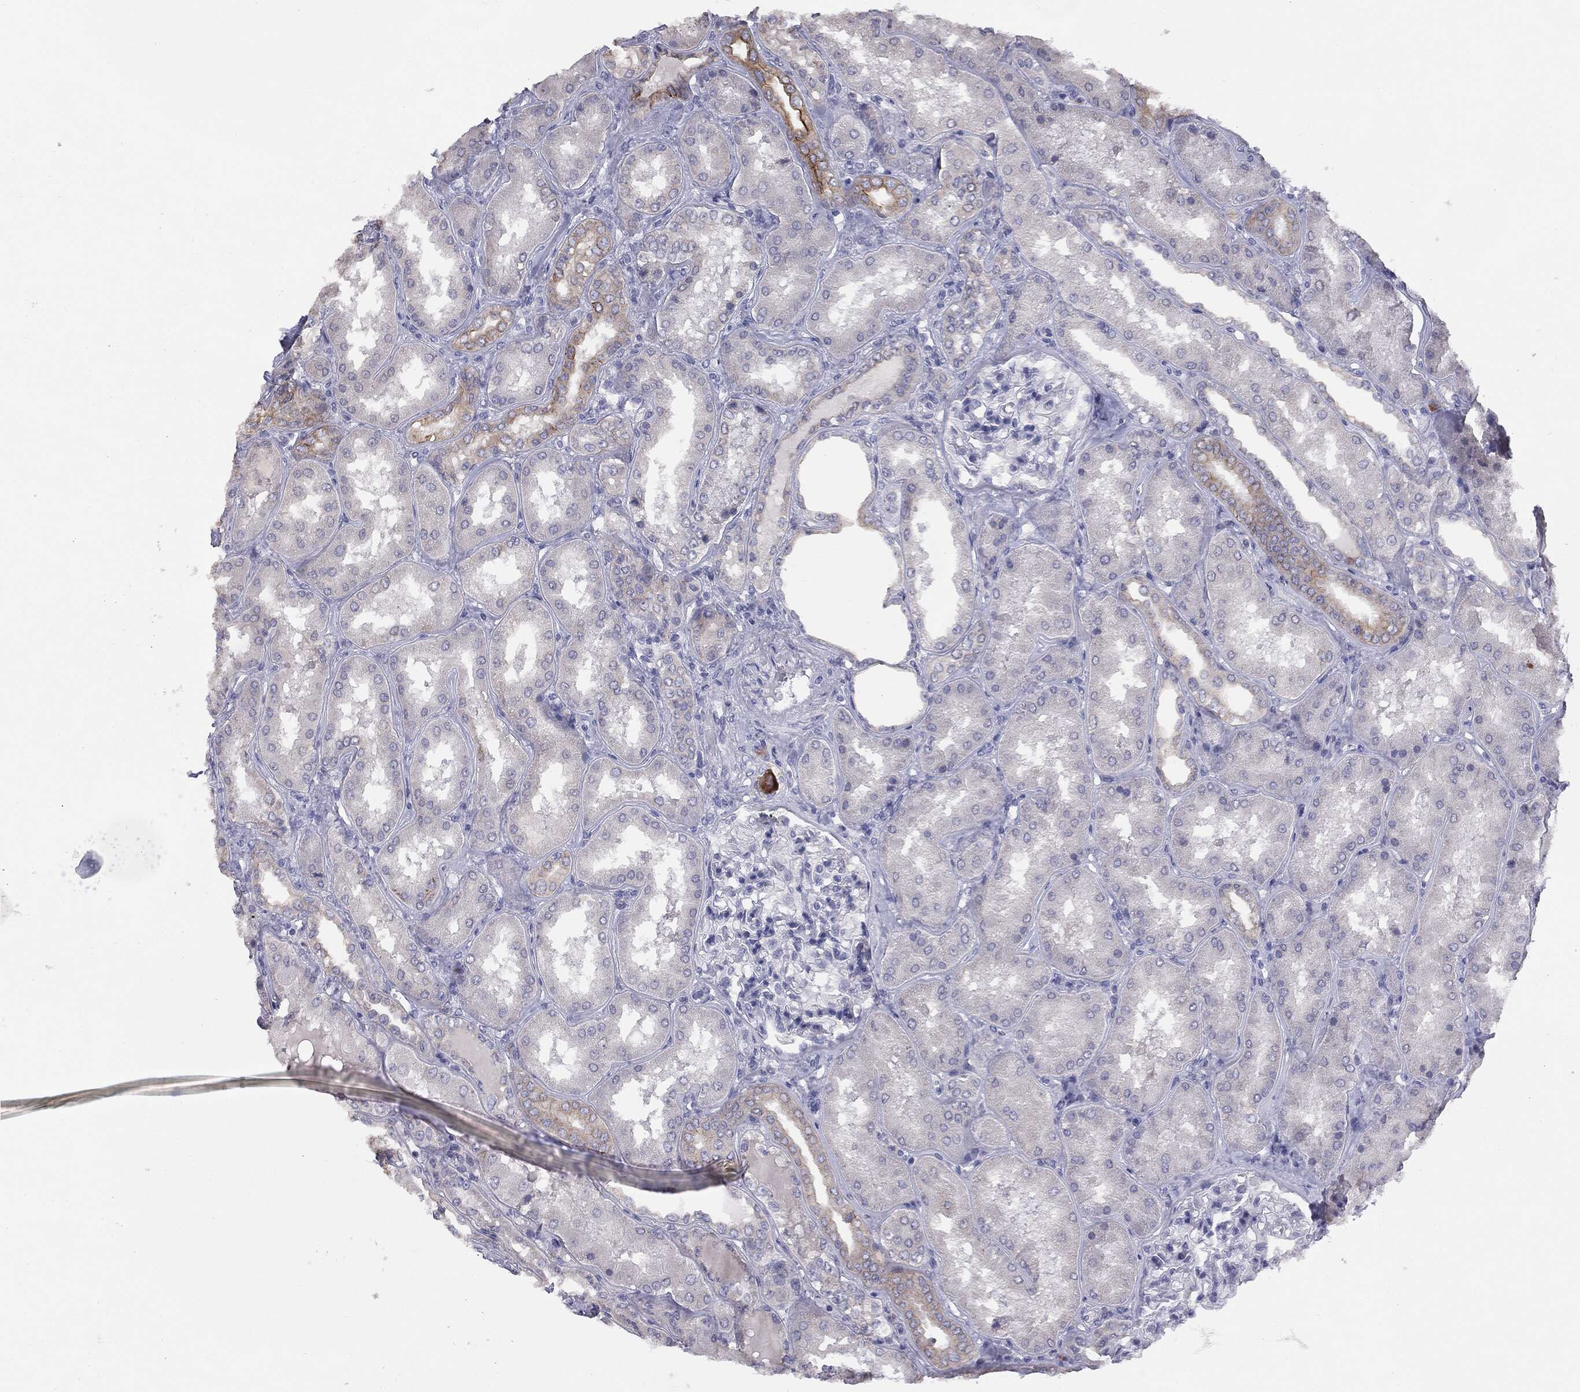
{"staining": {"intensity": "negative", "quantity": "none", "location": "none"}, "tissue": "kidney", "cell_type": "Cells in glomeruli", "image_type": "normal", "snomed": [{"axis": "morphology", "description": "Normal tissue, NOS"}, {"axis": "topography", "description": "Kidney"}], "caption": "The IHC image has no significant positivity in cells in glomeruli of kidney. (Stains: DAB IHC with hematoxylin counter stain, Microscopy: brightfield microscopy at high magnification).", "gene": "MUC1", "patient": {"sex": "female", "age": 56}}